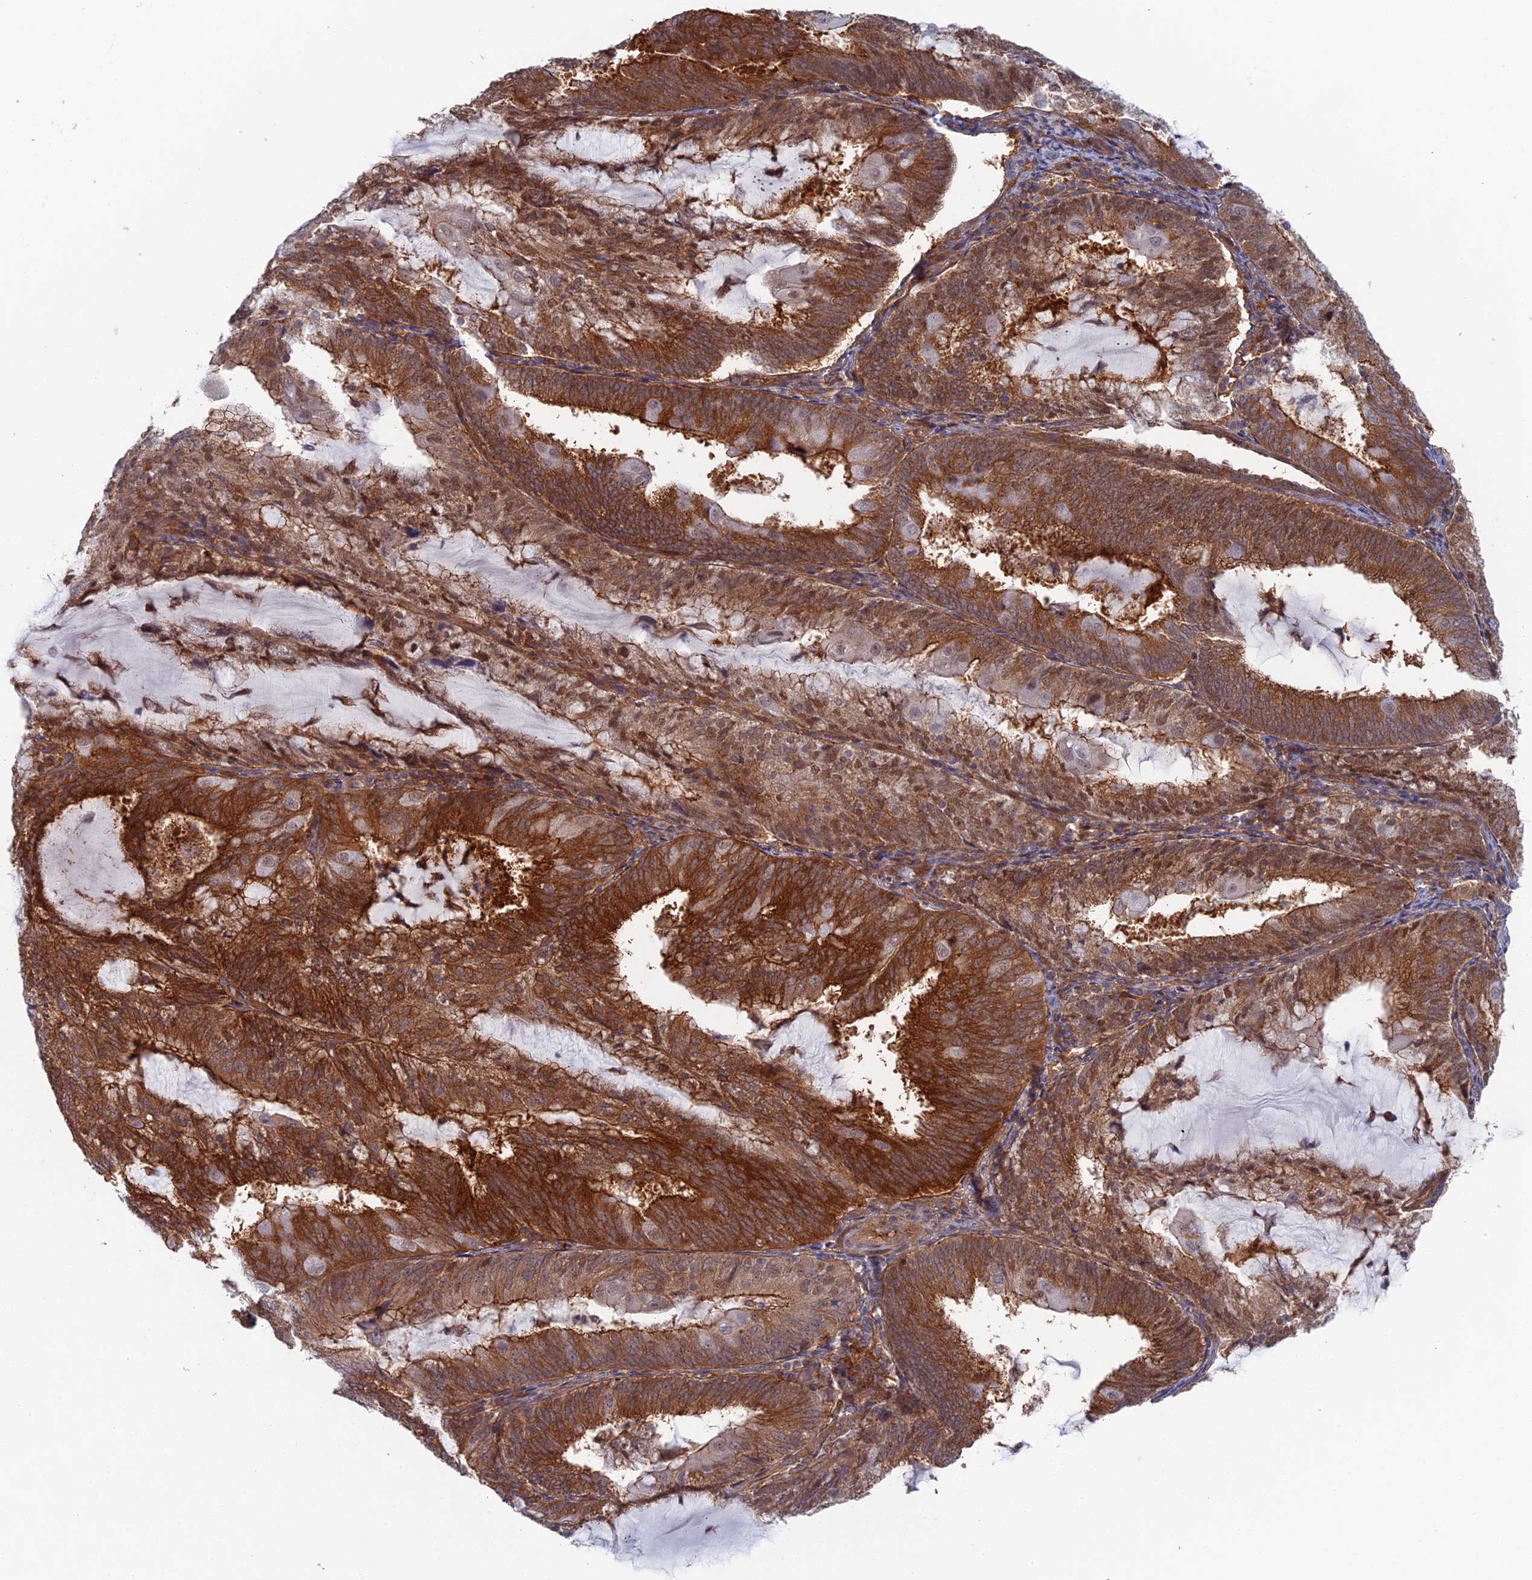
{"staining": {"intensity": "moderate", "quantity": ">75%", "location": "cytoplasmic/membranous,nuclear"}, "tissue": "endometrial cancer", "cell_type": "Tumor cells", "image_type": "cancer", "snomed": [{"axis": "morphology", "description": "Adenocarcinoma, NOS"}, {"axis": "topography", "description": "Endometrium"}], "caption": "Immunohistochemistry micrograph of endometrial cancer (adenocarcinoma) stained for a protein (brown), which demonstrates medium levels of moderate cytoplasmic/membranous and nuclear staining in about >75% of tumor cells.", "gene": "ABHD1", "patient": {"sex": "female", "age": 81}}